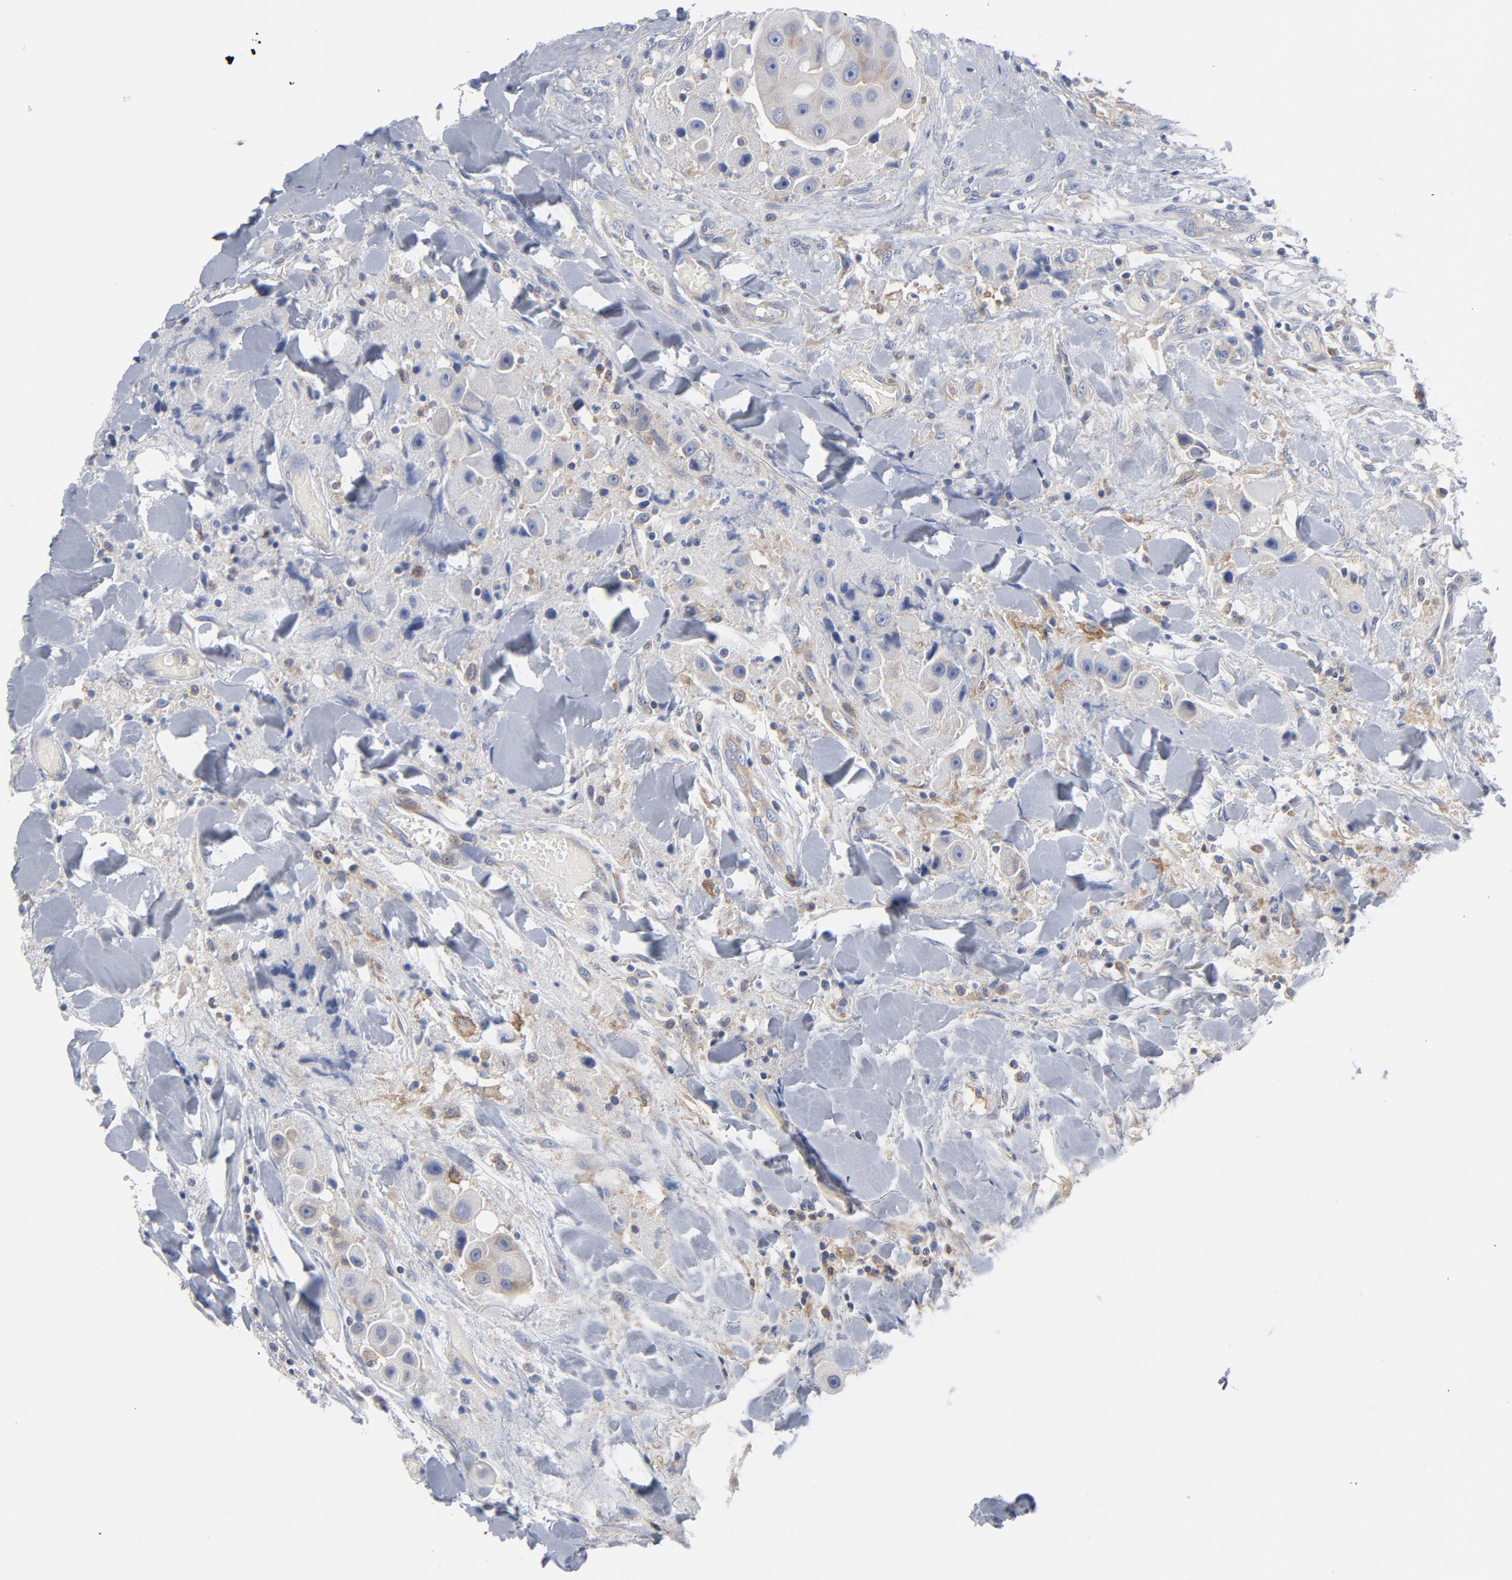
{"staining": {"intensity": "weak", "quantity": "<25%", "location": "cytoplasmic/membranous"}, "tissue": "head and neck cancer", "cell_type": "Tumor cells", "image_type": "cancer", "snomed": [{"axis": "morphology", "description": "Normal tissue, NOS"}, {"axis": "morphology", "description": "Adenocarcinoma, NOS"}, {"axis": "topography", "description": "Salivary gland"}, {"axis": "topography", "description": "Head-Neck"}], "caption": "High power microscopy photomicrograph of an immunohistochemistry photomicrograph of head and neck adenocarcinoma, revealing no significant expression in tumor cells.", "gene": "CD86", "patient": {"sex": "male", "age": 80}}